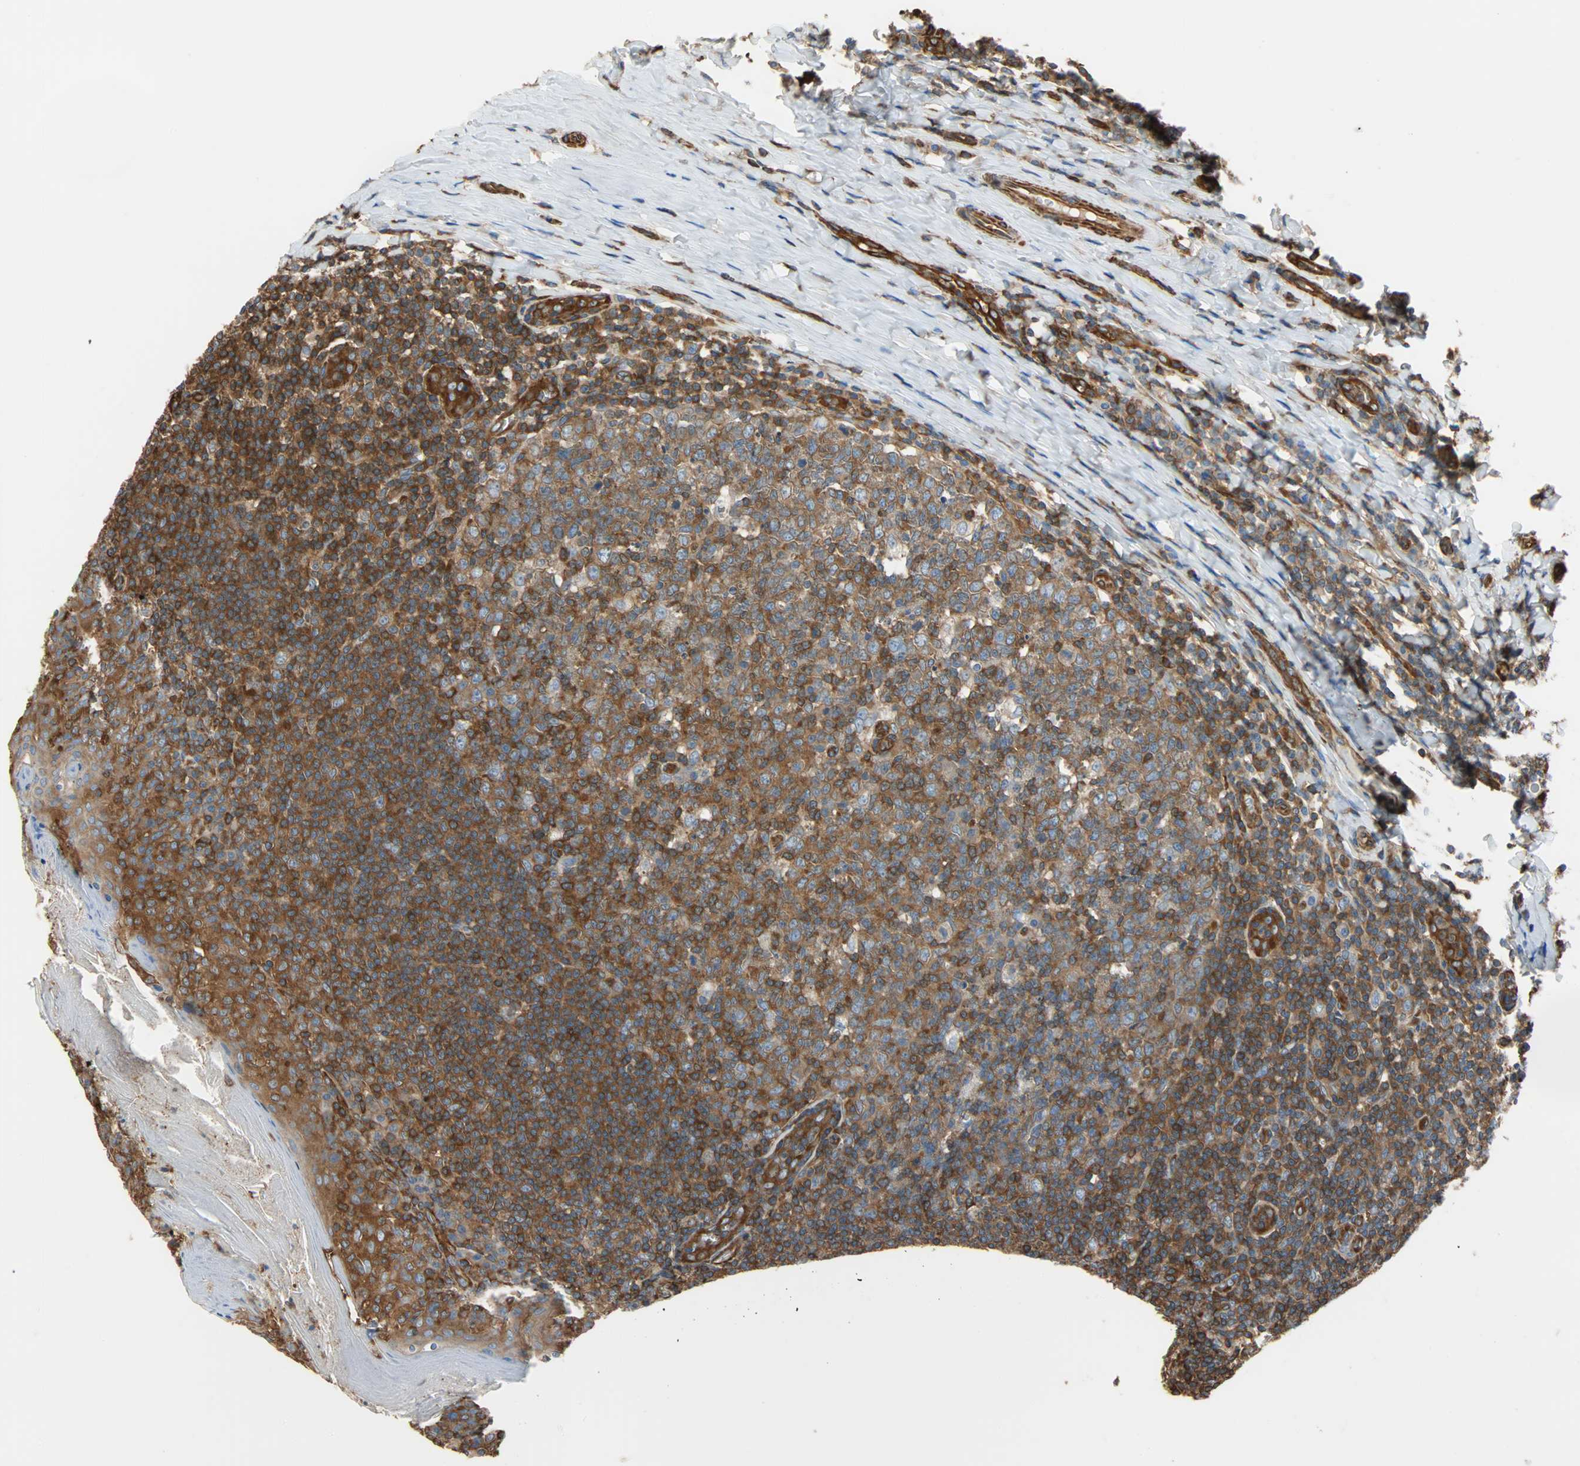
{"staining": {"intensity": "moderate", "quantity": ">75%", "location": "cytoplasmic/membranous"}, "tissue": "tonsil", "cell_type": "Germinal center cells", "image_type": "normal", "snomed": [{"axis": "morphology", "description": "Normal tissue, NOS"}, {"axis": "topography", "description": "Tonsil"}], "caption": "A micrograph of tonsil stained for a protein exhibits moderate cytoplasmic/membranous brown staining in germinal center cells.", "gene": "GALNT10", "patient": {"sex": "male", "age": 31}}